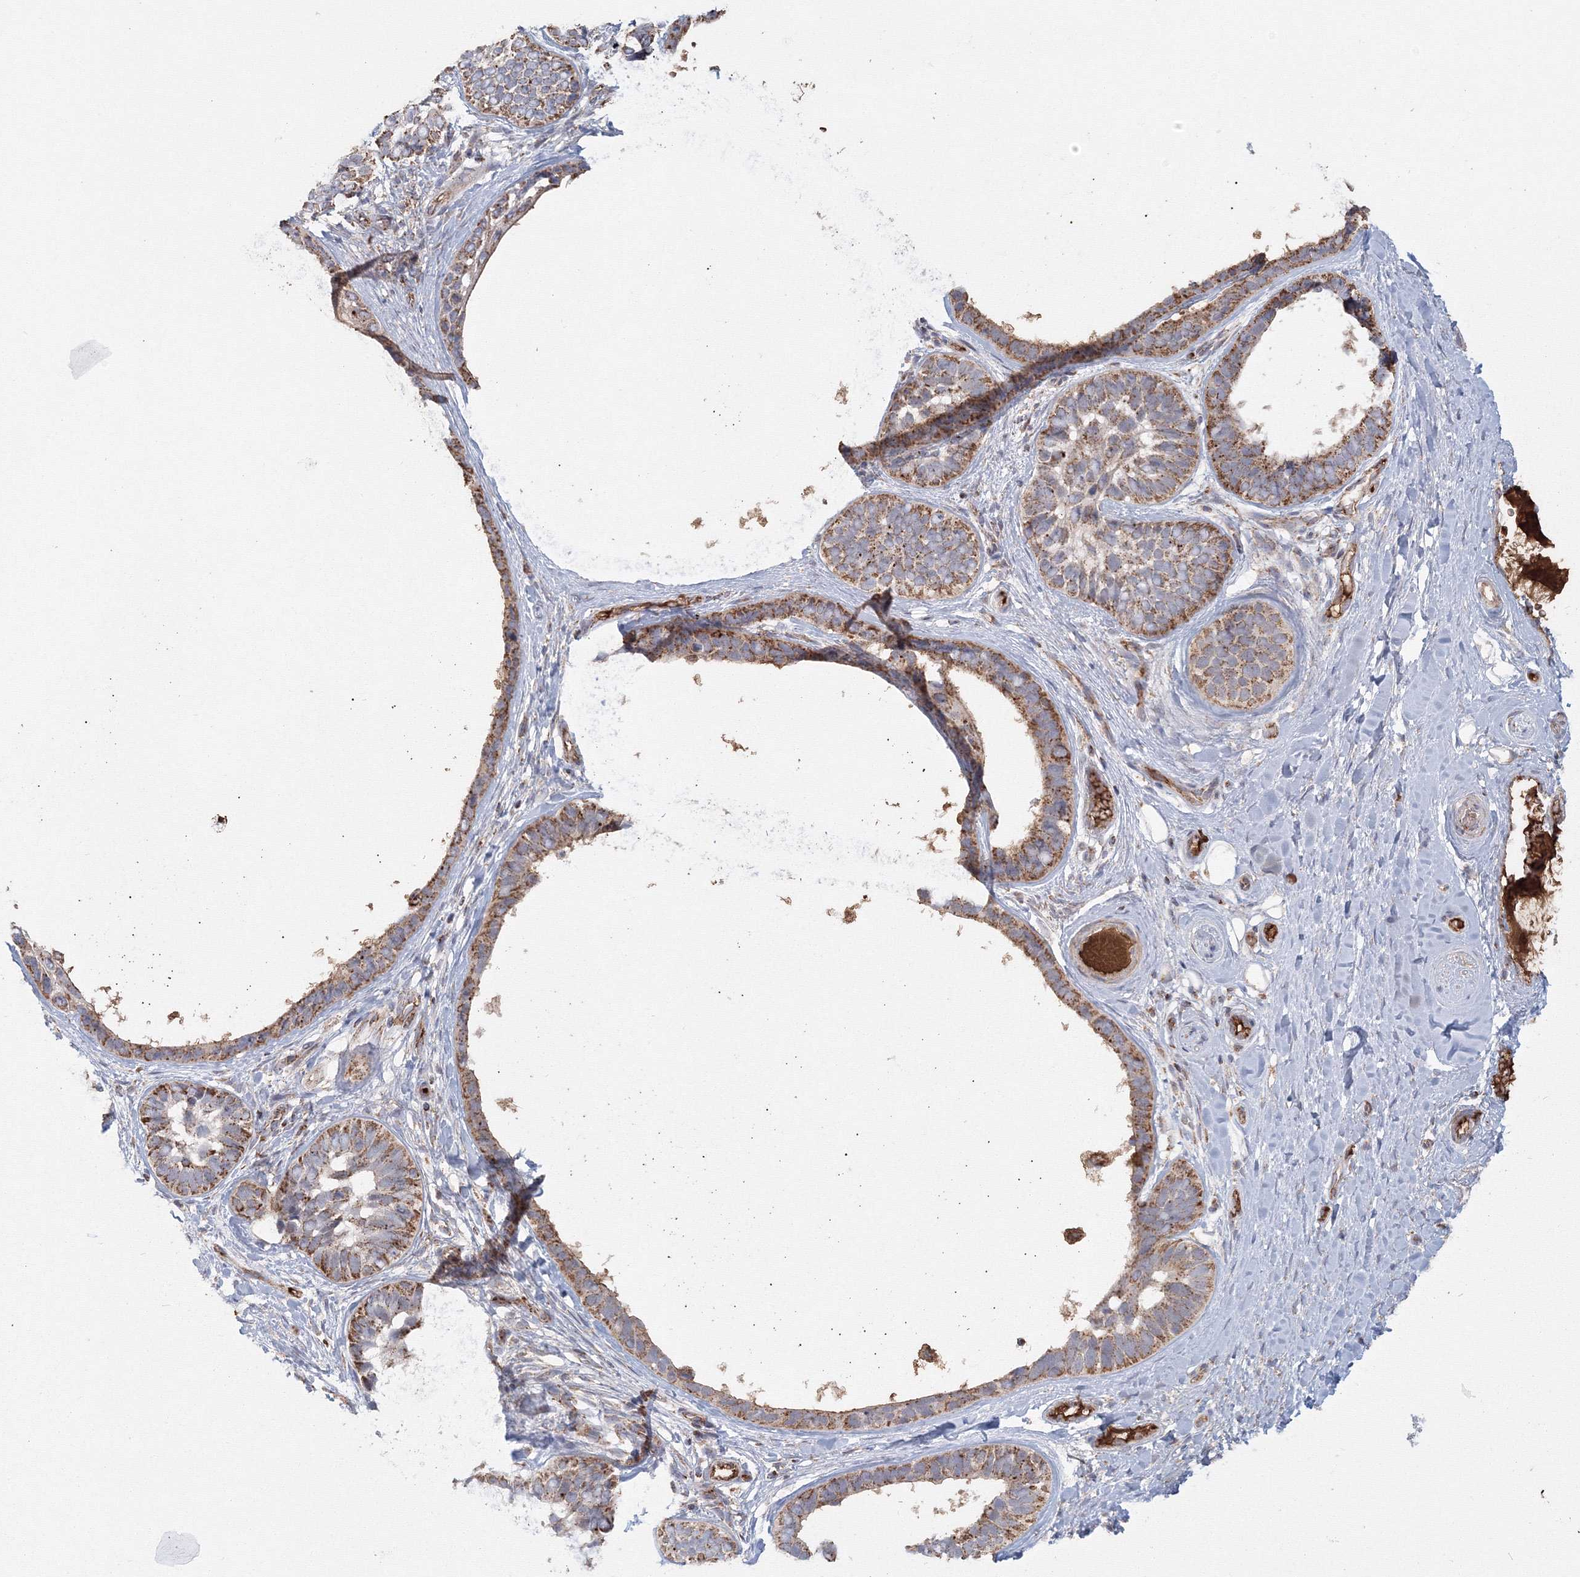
{"staining": {"intensity": "moderate", "quantity": ">75%", "location": "cytoplasmic/membranous"}, "tissue": "skin cancer", "cell_type": "Tumor cells", "image_type": "cancer", "snomed": [{"axis": "morphology", "description": "Basal cell carcinoma"}, {"axis": "topography", "description": "Skin"}], "caption": "Brown immunohistochemical staining in human skin basal cell carcinoma demonstrates moderate cytoplasmic/membranous expression in approximately >75% of tumor cells. Nuclei are stained in blue.", "gene": "GRPEL1", "patient": {"sex": "male", "age": 62}}